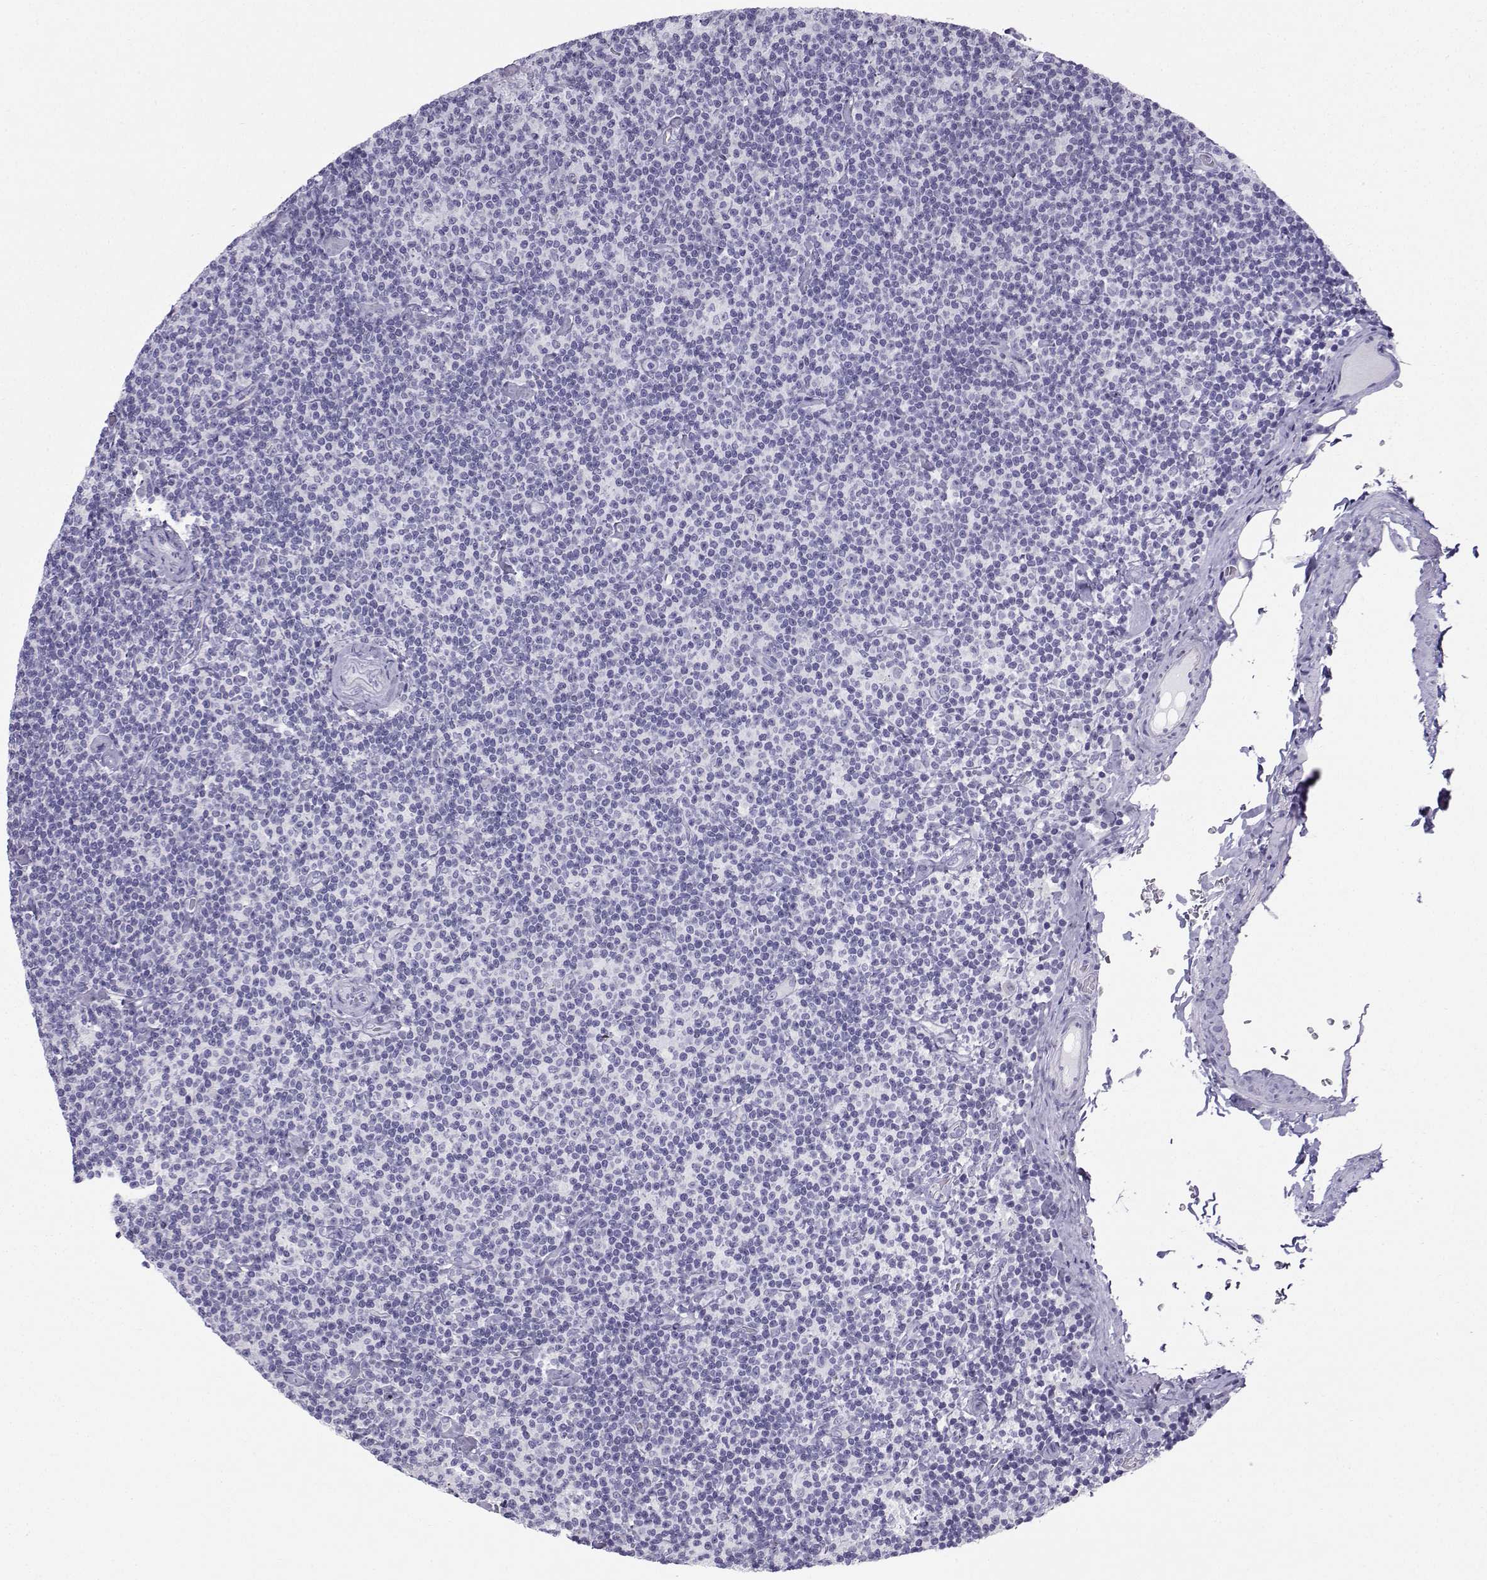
{"staining": {"intensity": "negative", "quantity": "none", "location": "none"}, "tissue": "lymphoma", "cell_type": "Tumor cells", "image_type": "cancer", "snomed": [{"axis": "morphology", "description": "Malignant lymphoma, non-Hodgkin's type, Low grade"}, {"axis": "topography", "description": "Lymph node"}], "caption": "High power microscopy histopathology image of an immunohistochemistry (IHC) histopathology image of malignant lymphoma, non-Hodgkin's type (low-grade), revealing no significant expression in tumor cells.", "gene": "ZBTB8B", "patient": {"sex": "male", "age": 81}}